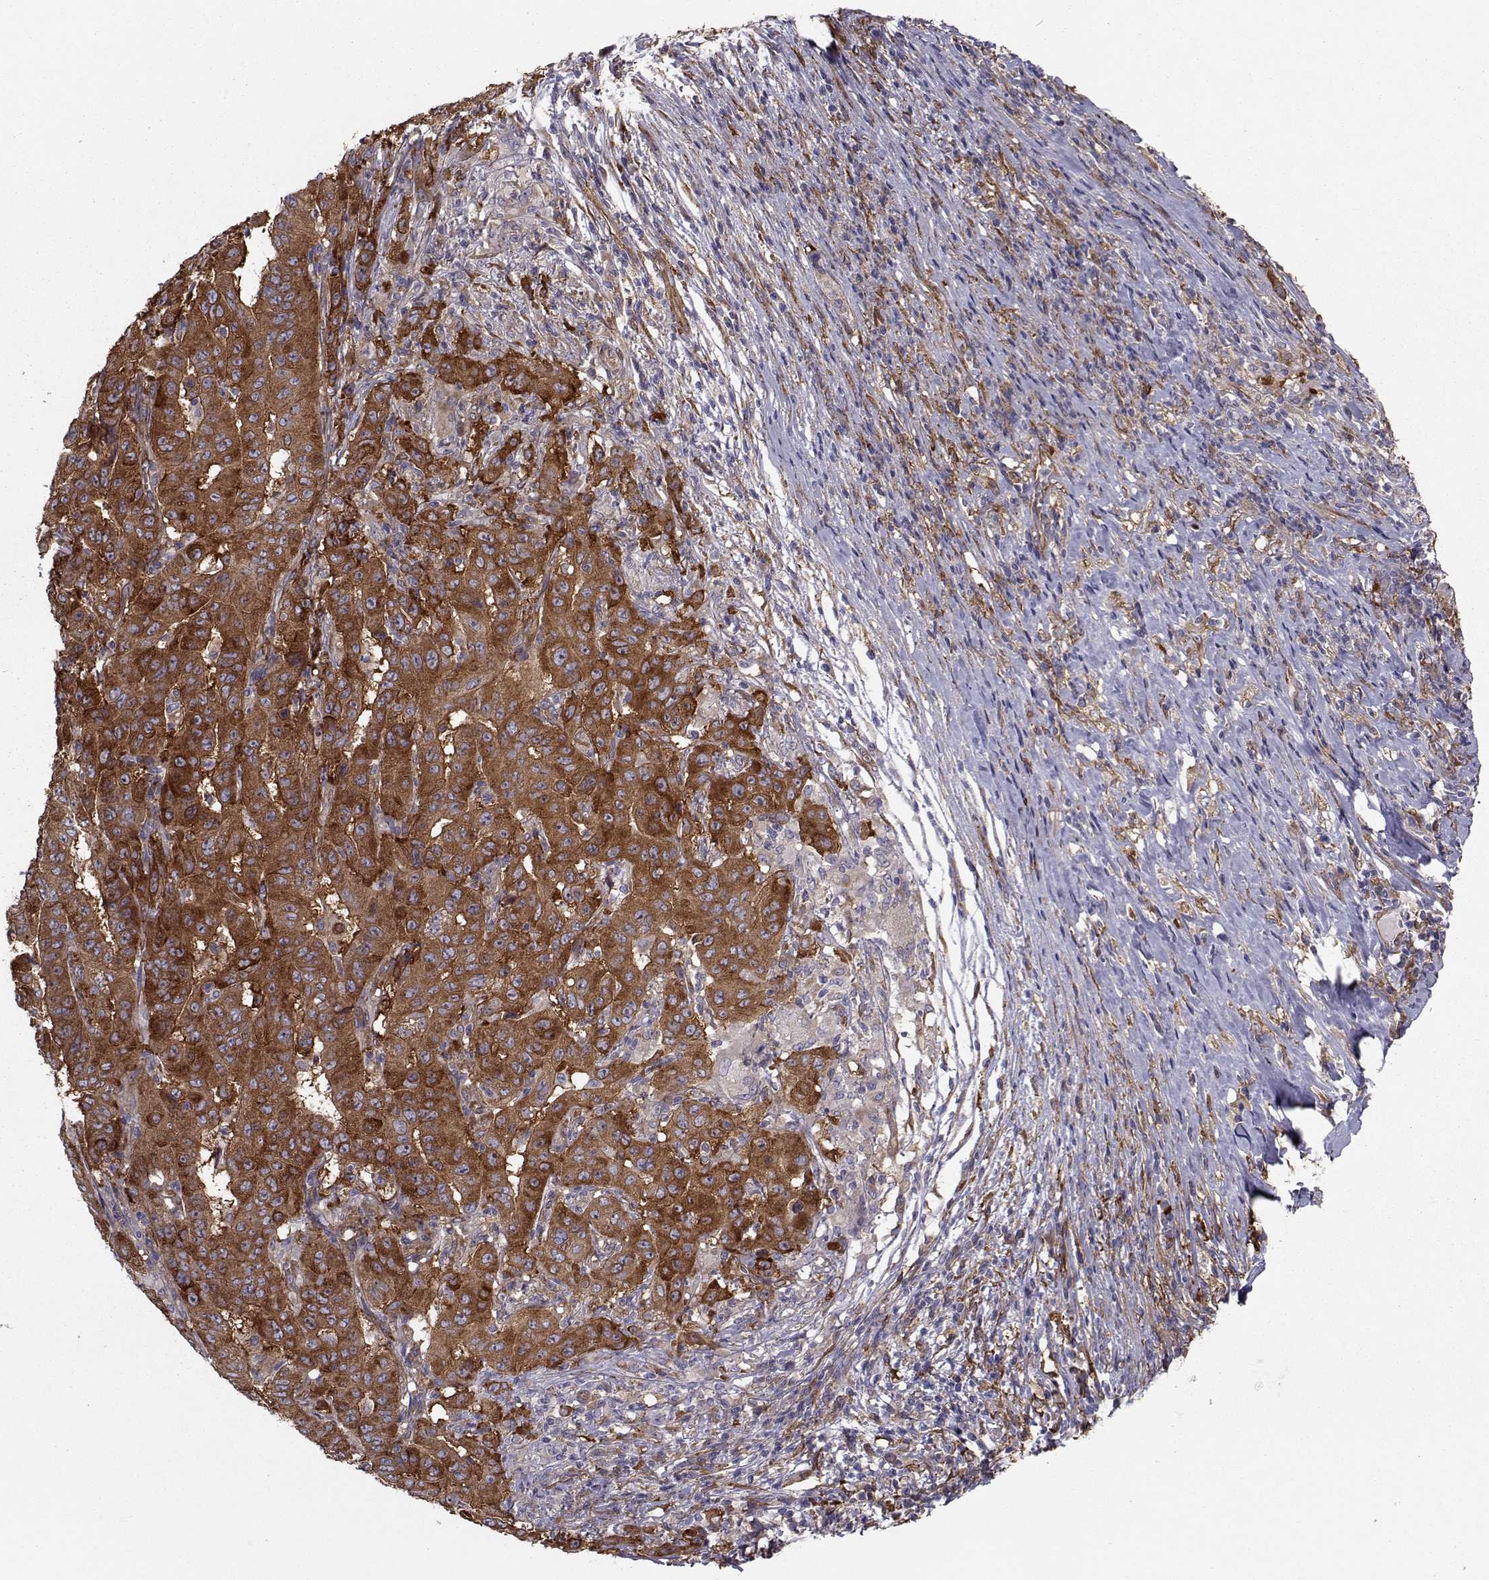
{"staining": {"intensity": "strong", "quantity": ">75%", "location": "cytoplasmic/membranous"}, "tissue": "pancreatic cancer", "cell_type": "Tumor cells", "image_type": "cancer", "snomed": [{"axis": "morphology", "description": "Adenocarcinoma, NOS"}, {"axis": "topography", "description": "Pancreas"}], "caption": "Immunohistochemistry (IHC) staining of pancreatic cancer (adenocarcinoma), which exhibits high levels of strong cytoplasmic/membranous expression in approximately >75% of tumor cells indicating strong cytoplasmic/membranous protein expression. The staining was performed using DAB (brown) for protein detection and nuclei were counterstained in hematoxylin (blue).", "gene": "TRIP10", "patient": {"sex": "male", "age": 63}}